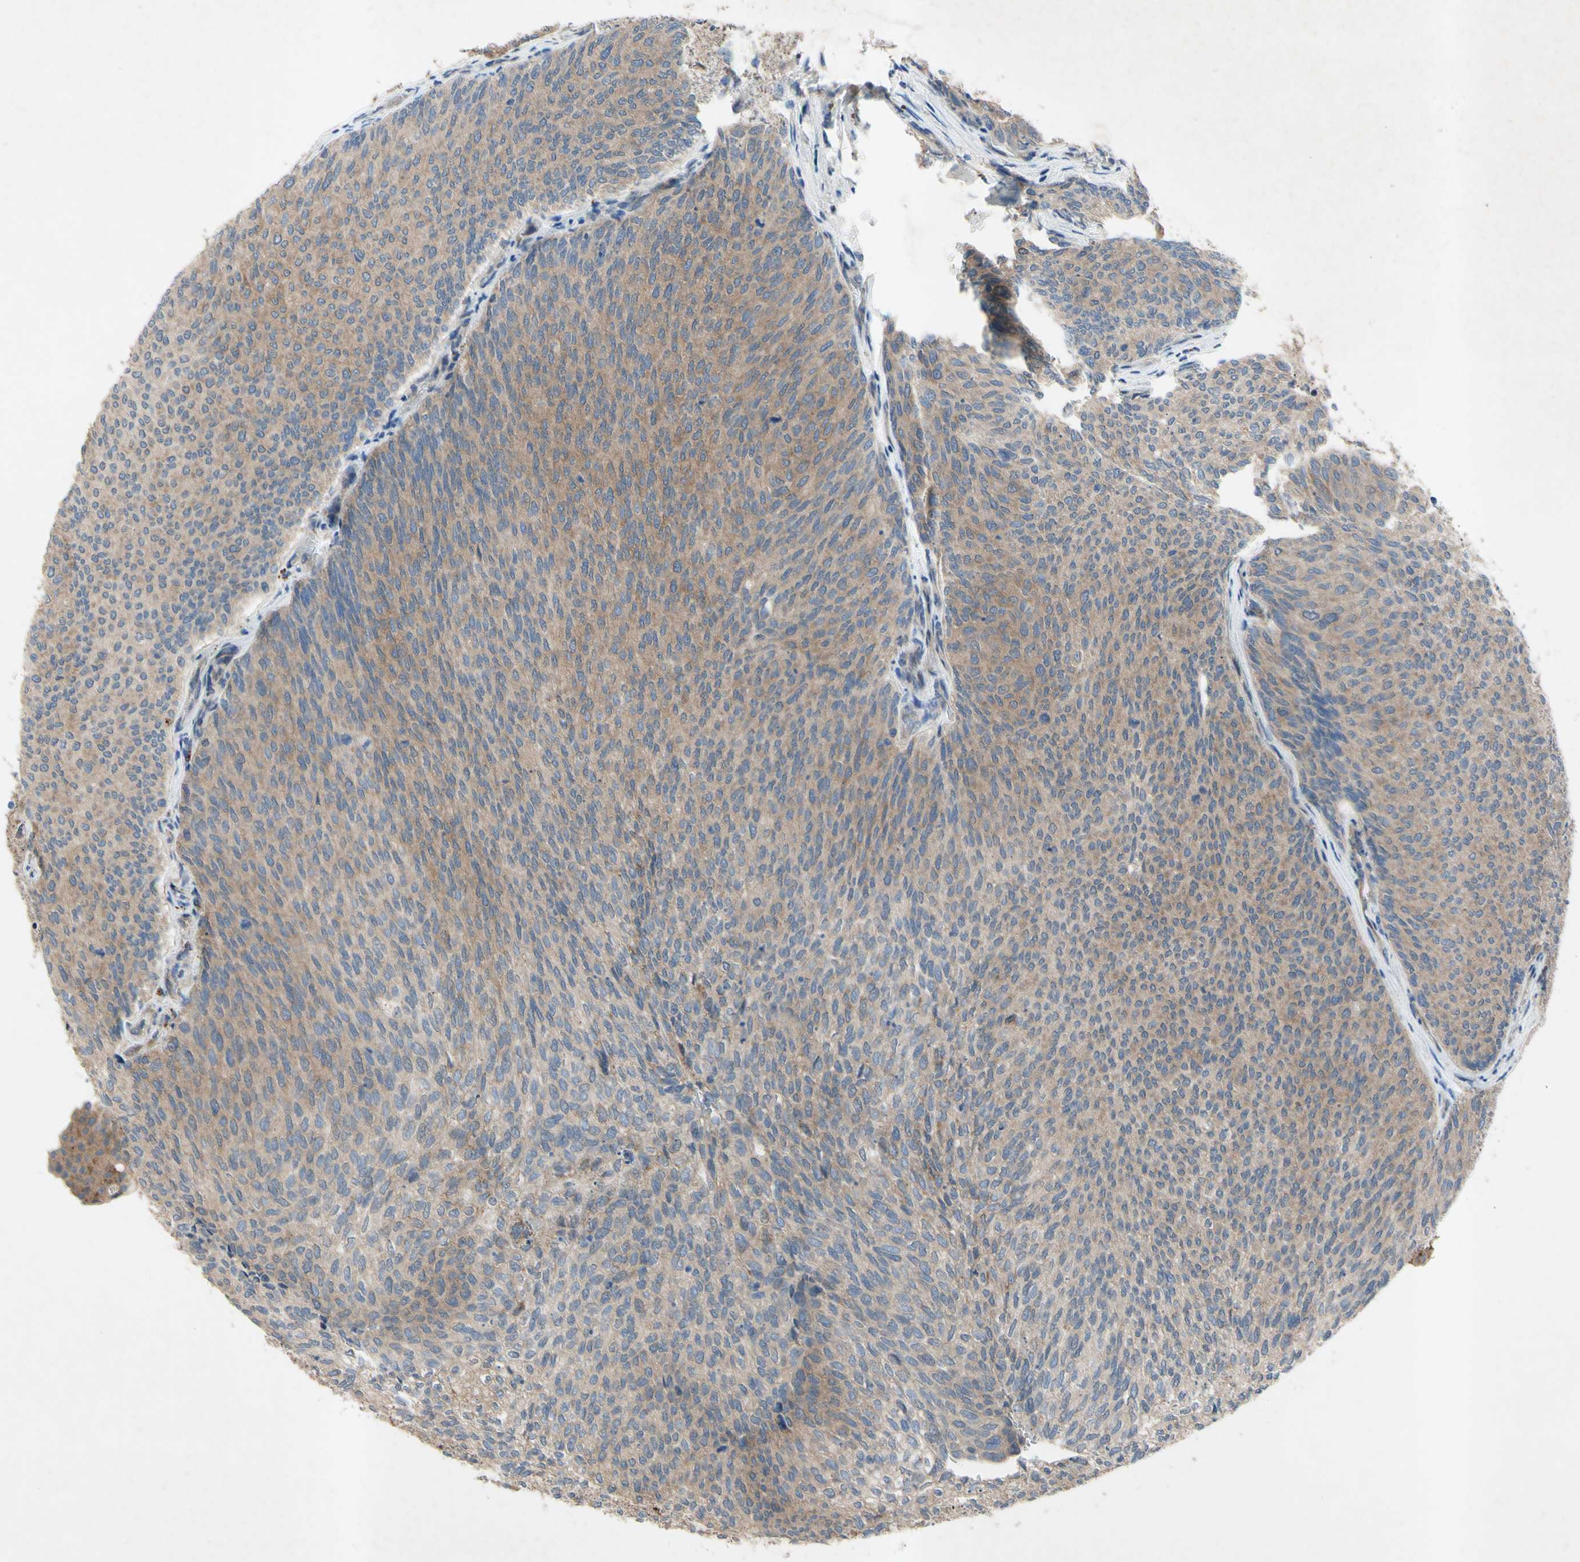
{"staining": {"intensity": "moderate", "quantity": ">75%", "location": "cytoplasmic/membranous"}, "tissue": "urothelial cancer", "cell_type": "Tumor cells", "image_type": "cancer", "snomed": [{"axis": "morphology", "description": "Urothelial carcinoma, Low grade"}, {"axis": "topography", "description": "Urinary bladder"}], "caption": "Protein staining of urothelial carcinoma (low-grade) tissue demonstrates moderate cytoplasmic/membranous staining in approximately >75% of tumor cells.", "gene": "HILPDA", "patient": {"sex": "female", "age": 79}}